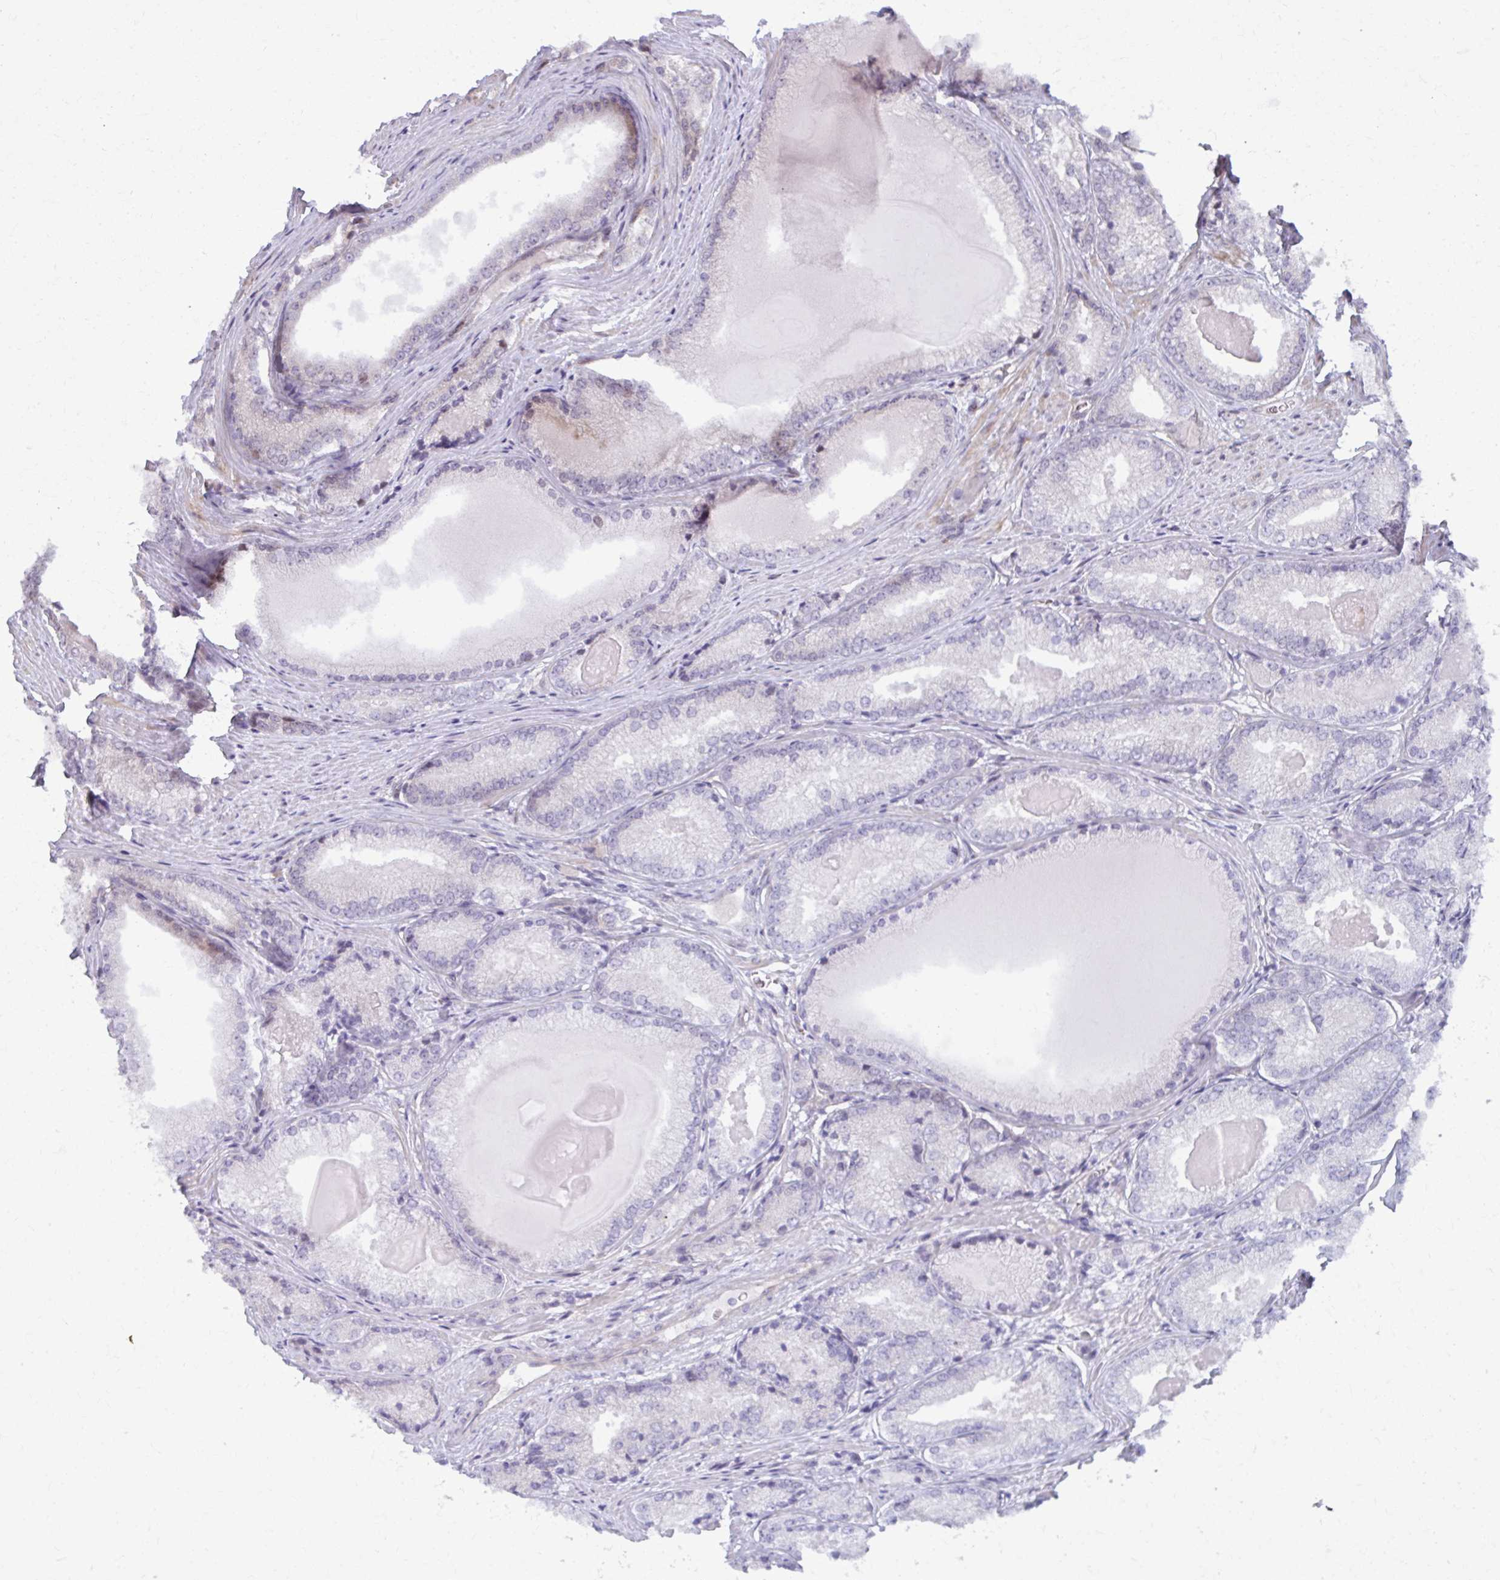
{"staining": {"intensity": "negative", "quantity": "none", "location": "none"}, "tissue": "prostate cancer", "cell_type": "Tumor cells", "image_type": "cancer", "snomed": [{"axis": "morphology", "description": "Adenocarcinoma, NOS"}, {"axis": "morphology", "description": "Adenocarcinoma, Low grade"}, {"axis": "topography", "description": "Prostate"}], "caption": "DAB immunohistochemical staining of prostate cancer displays no significant staining in tumor cells.", "gene": "MAF1", "patient": {"sex": "male", "age": 68}}